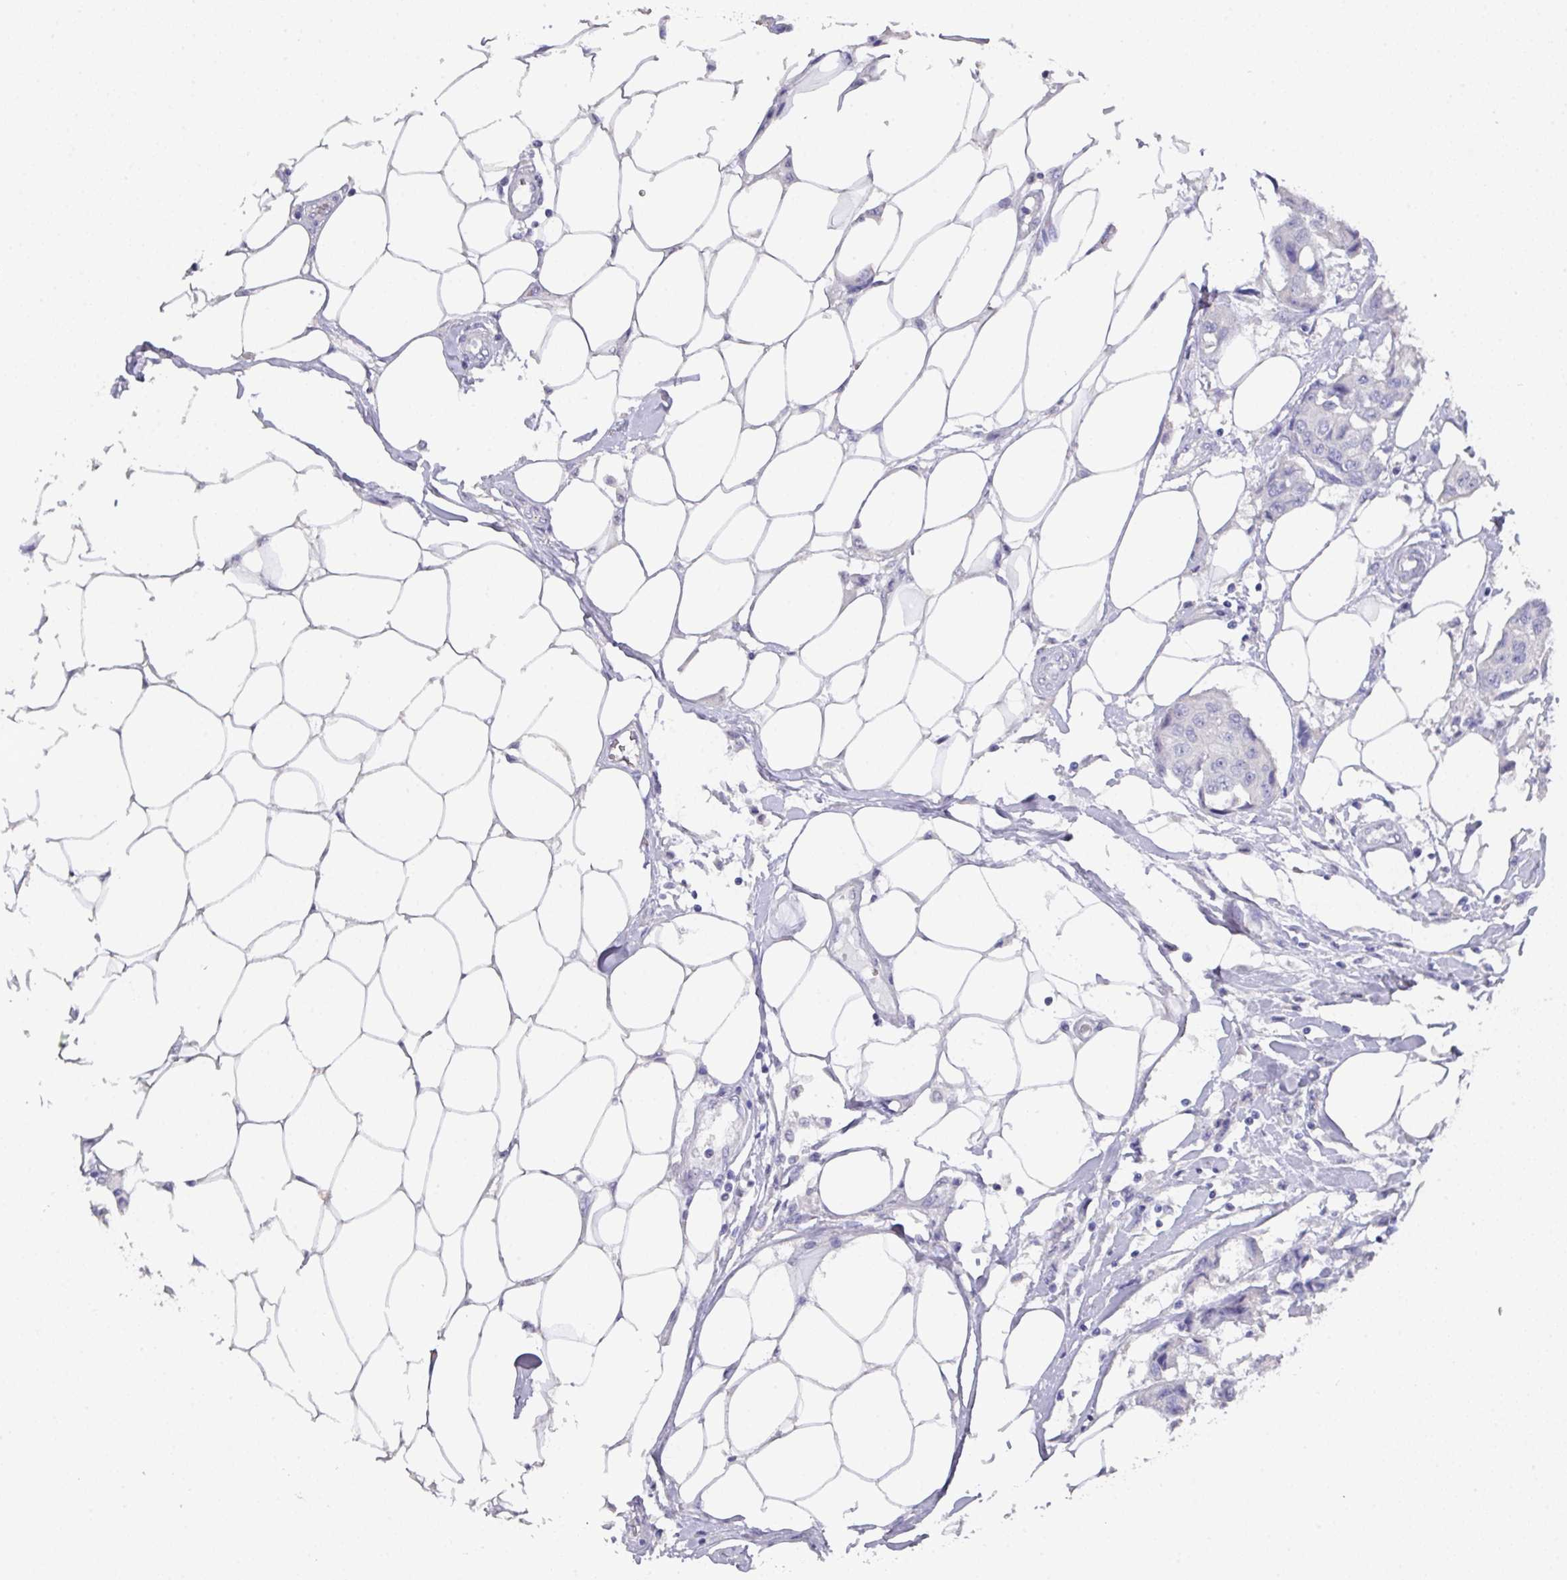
{"staining": {"intensity": "negative", "quantity": "none", "location": "none"}, "tissue": "breast cancer", "cell_type": "Tumor cells", "image_type": "cancer", "snomed": [{"axis": "morphology", "description": "Duct carcinoma"}, {"axis": "topography", "description": "Breast"}, {"axis": "topography", "description": "Lymph node"}], "caption": "Immunohistochemistry image of neoplastic tissue: human breast intraductal carcinoma stained with DAB (3,3'-diaminobenzidine) shows no significant protein positivity in tumor cells.", "gene": "DAZL", "patient": {"sex": "female", "age": 80}}